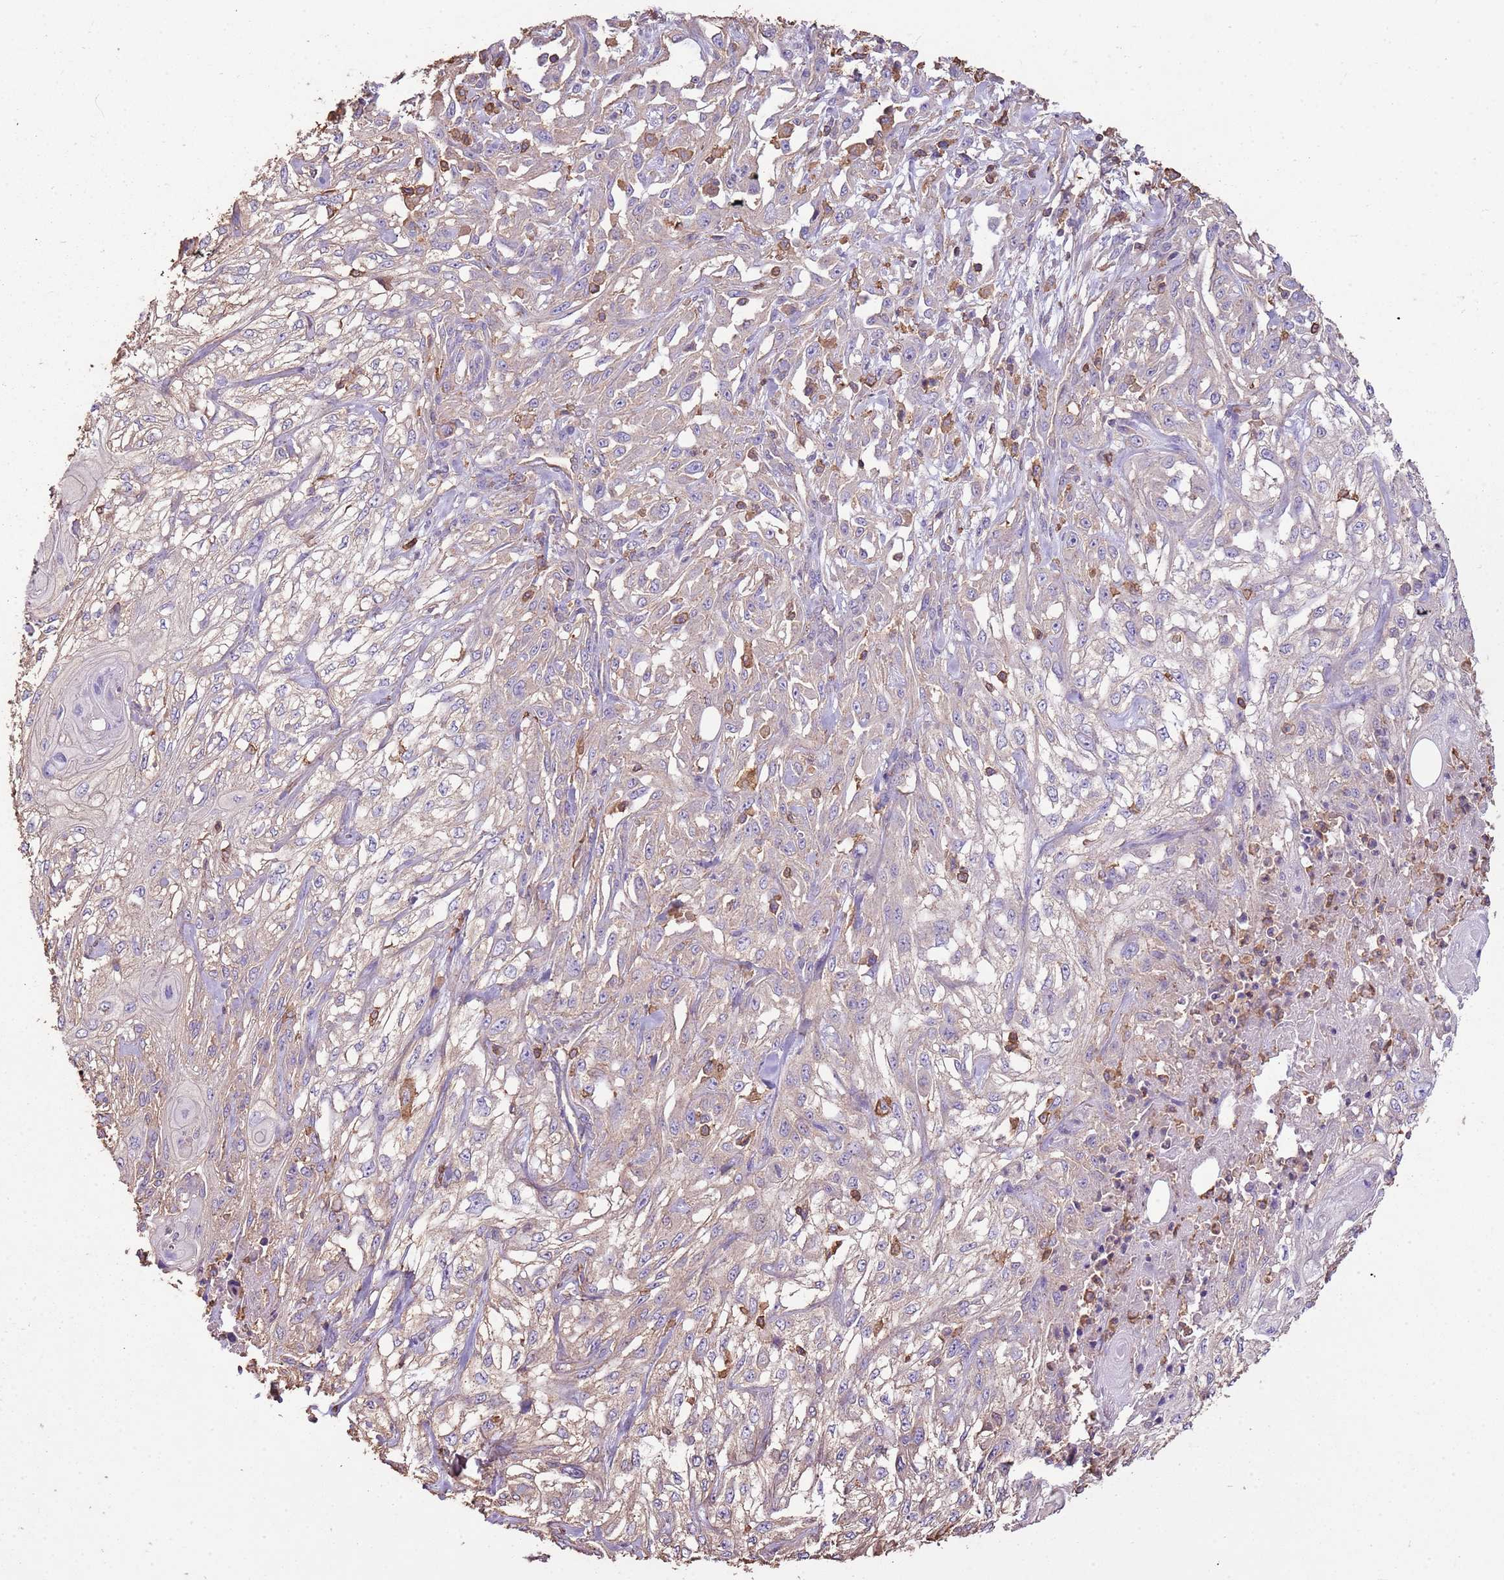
{"staining": {"intensity": "negative", "quantity": "none", "location": "none"}, "tissue": "skin cancer", "cell_type": "Tumor cells", "image_type": "cancer", "snomed": [{"axis": "morphology", "description": "Squamous cell carcinoma, NOS"}, {"axis": "morphology", "description": "Squamous cell carcinoma, metastatic, NOS"}, {"axis": "topography", "description": "Skin"}, {"axis": "topography", "description": "Lymph node"}], "caption": "This photomicrograph is of skin cancer (squamous cell carcinoma) stained with immunohistochemistry to label a protein in brown with the nuclei are counter-stained blue. There is no staining in tumor cells. (DAB (3,3'-diaminobenzidine) immunohistochemistry (IHC) with hematoxylin counter stain).", "gene": "ARL10", "patient": {"sex": "male", "age": 75}}